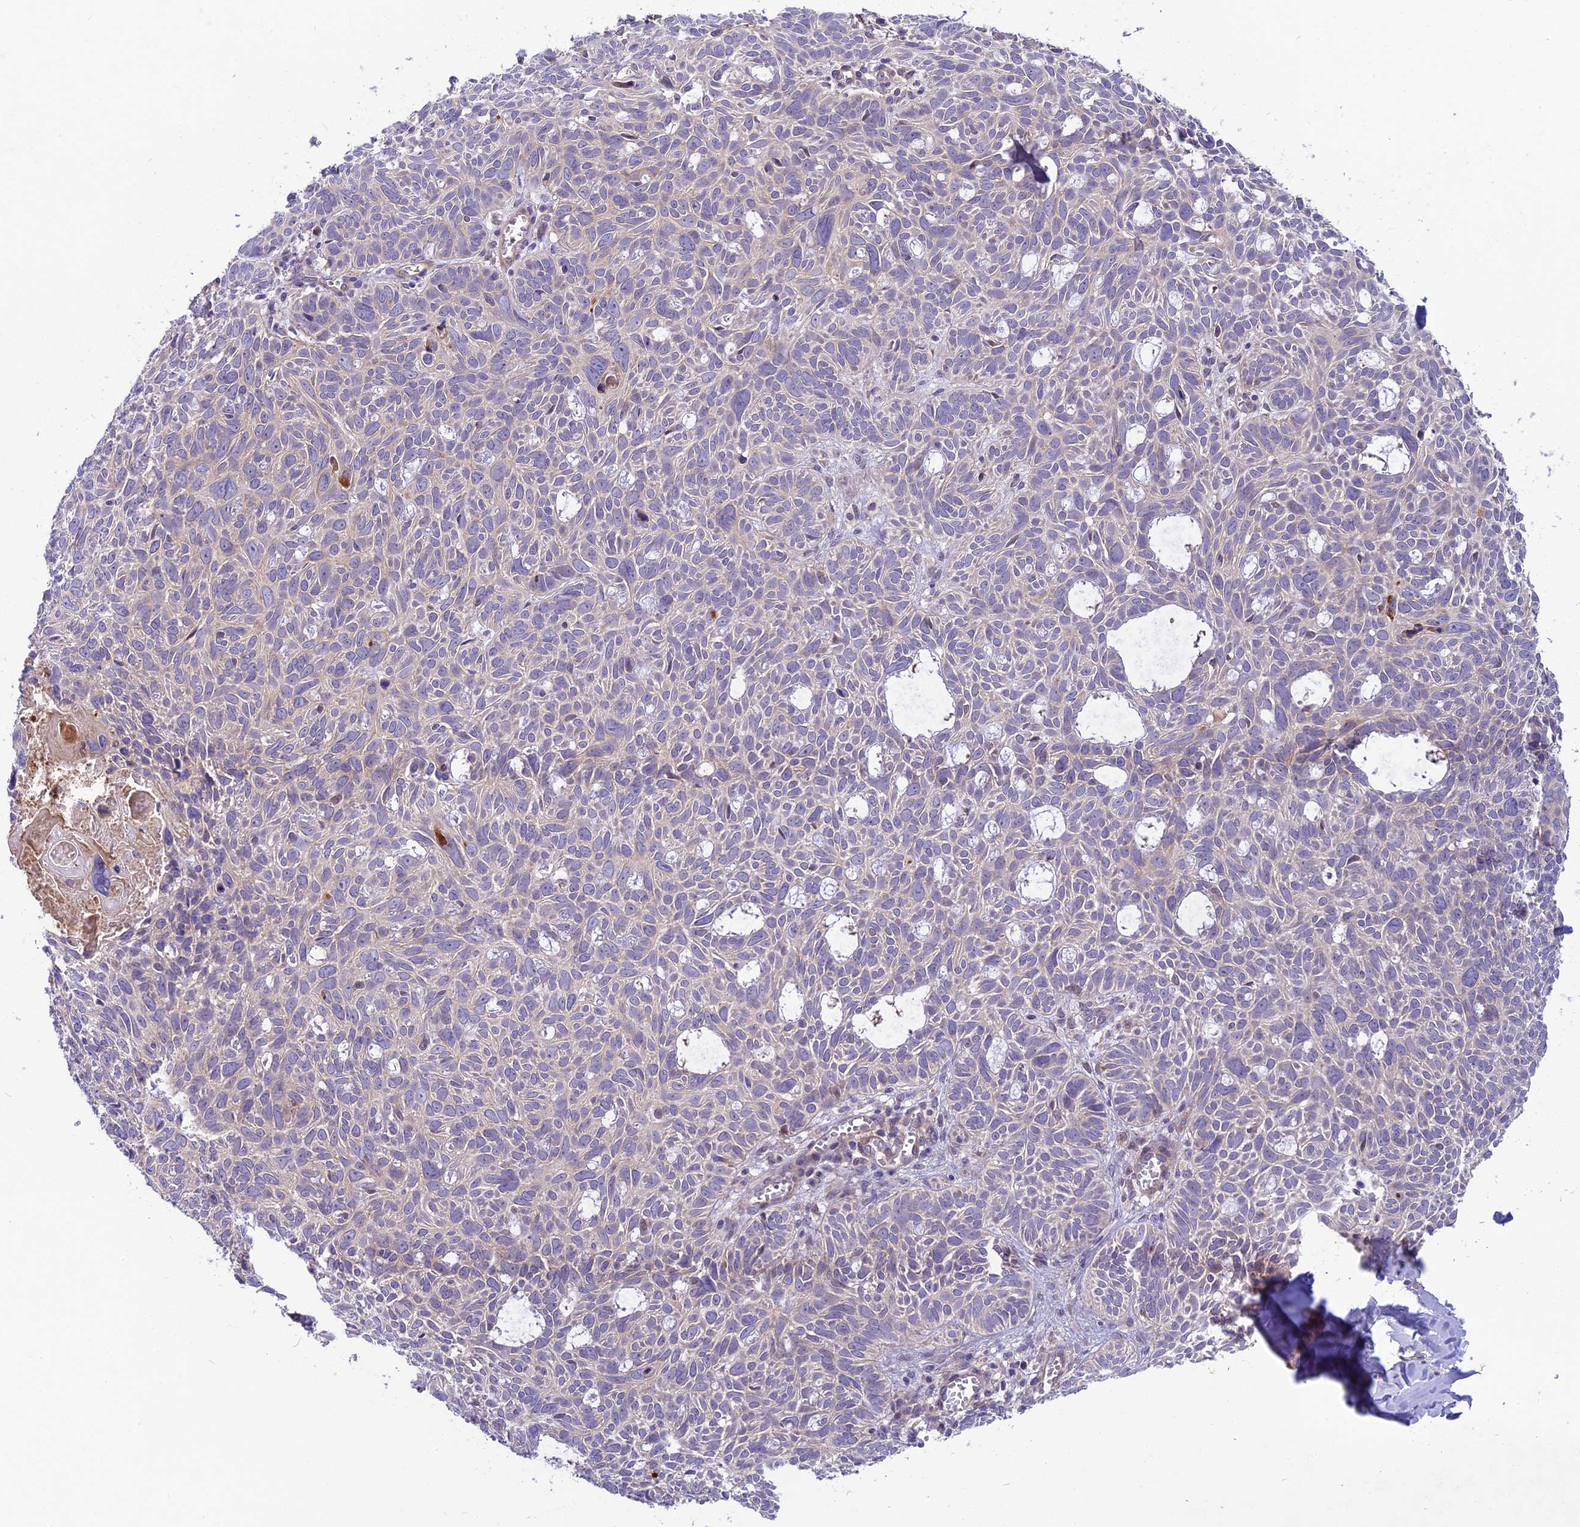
{"staining": {"intensity": "negative", "quantity": "none", "location": "none"}, "tissue": "skin cancer", "cell_type": "Tumor cells", "image_type": "cancer", "snomed": [{"axis": "morphology", "description": "Basal cell carcinoma"}, {"axis": "topography", "description": "Skin"}], "caption": "Skin cancer (basal cell carcinoma) was stained to show a protein in brown. There is no significant staining in tumor cells.", "gene": "COG8", "patient": {"sex": "male", "age": 69}}